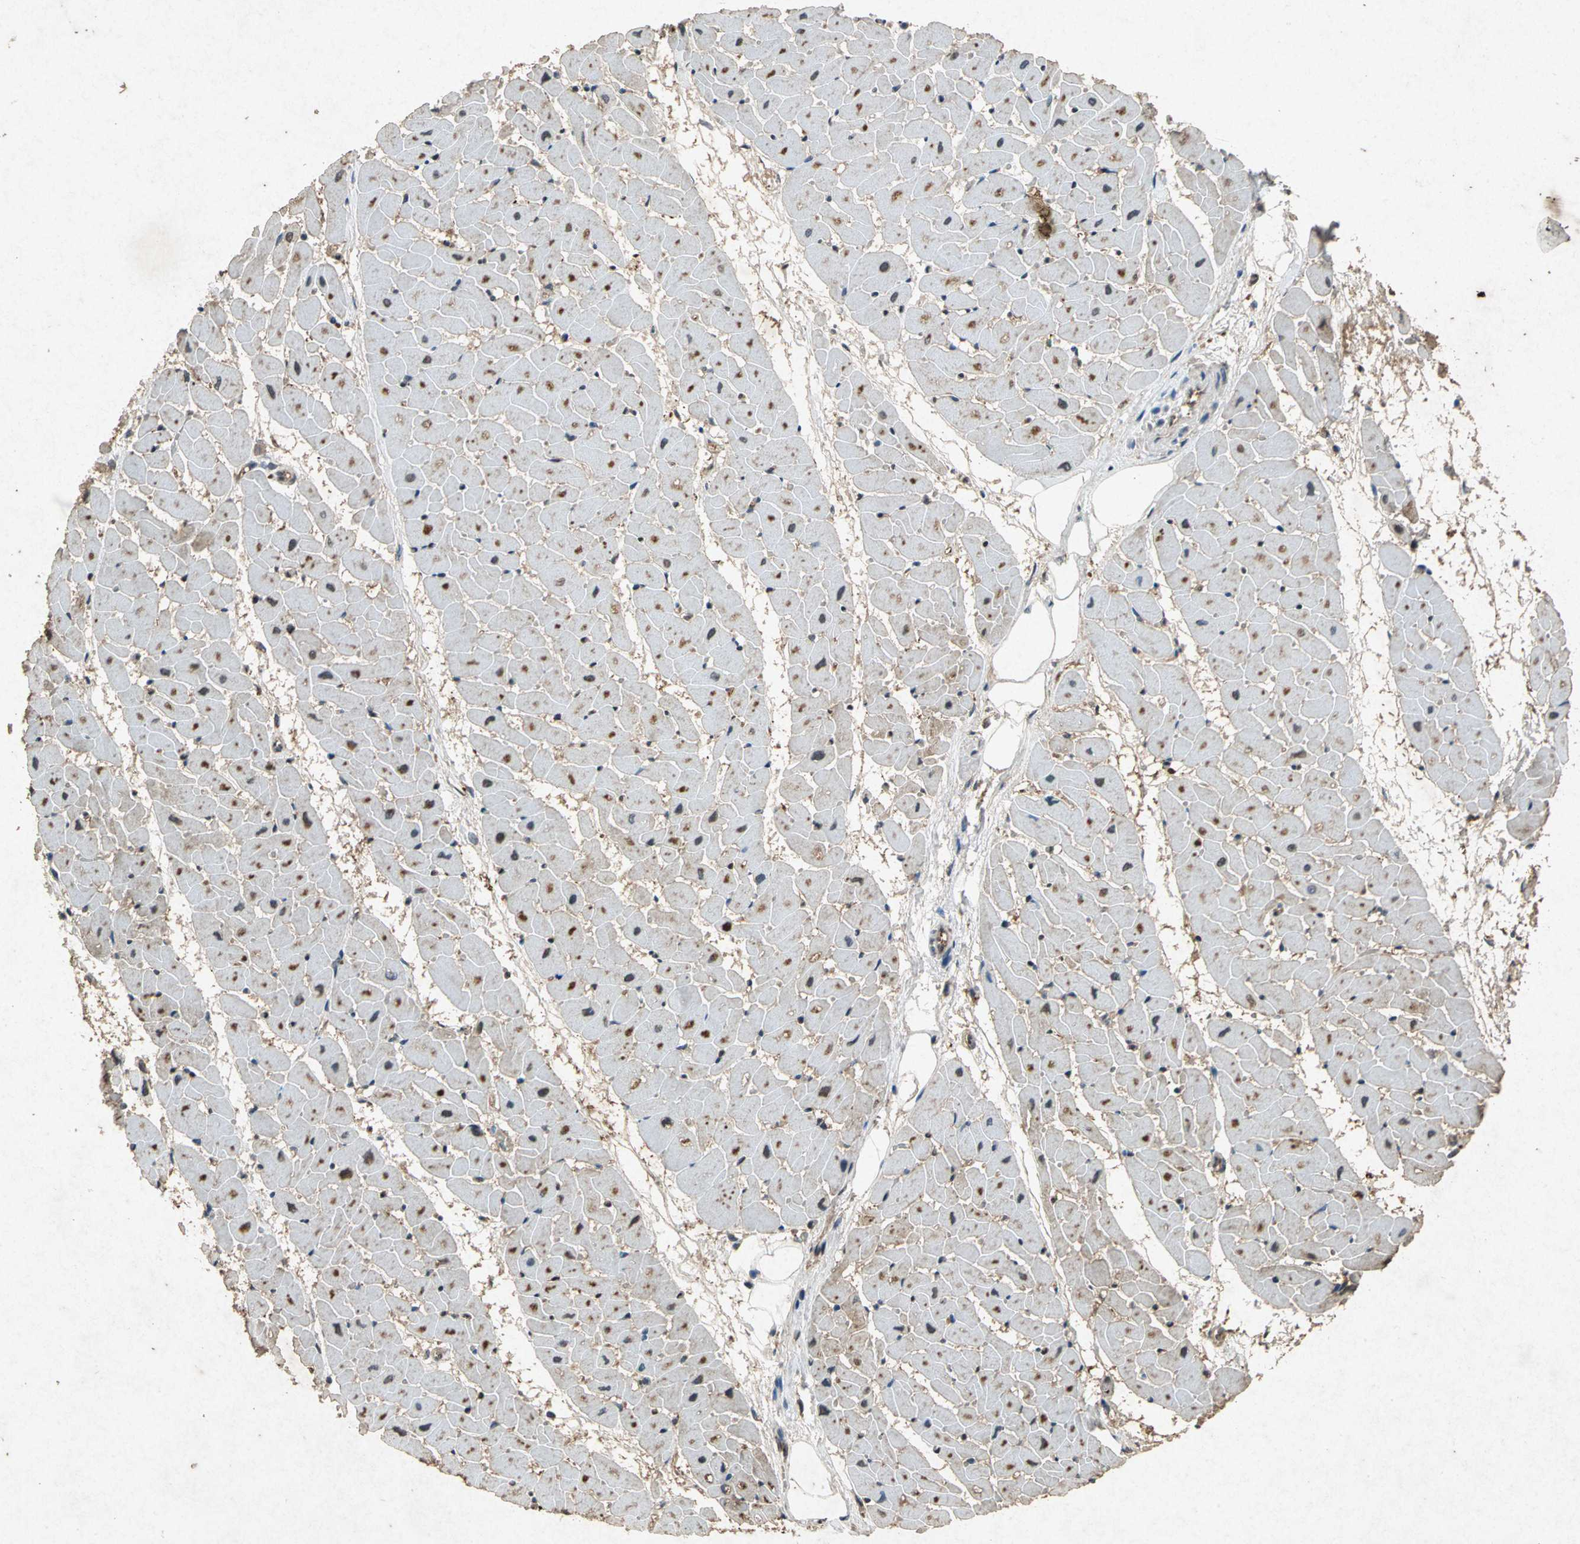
{"staining": {"intensity": "moderate", "quantity": ">75%", "location": "cytoplasmic/membranous"}, "tissue": "heart muscle", "cell_type": "Cardiomyocytes", "image_type": "normal", "snomed": [{"axis": "morphology", "description": "Normal tissue, NOS"}, {"axis": "topography", "description": "Heart"}], "caption": "Protein staining reveals moderate cytoplasmic/membranous expression in about >75% of cardiomyocytes in unremarkable heart muscle. (DAB IHC, brown staining for protein, blue staining for nuclei).", "gene": "HSP90AB1", "patient": {"sex": "female", "age": 19}}